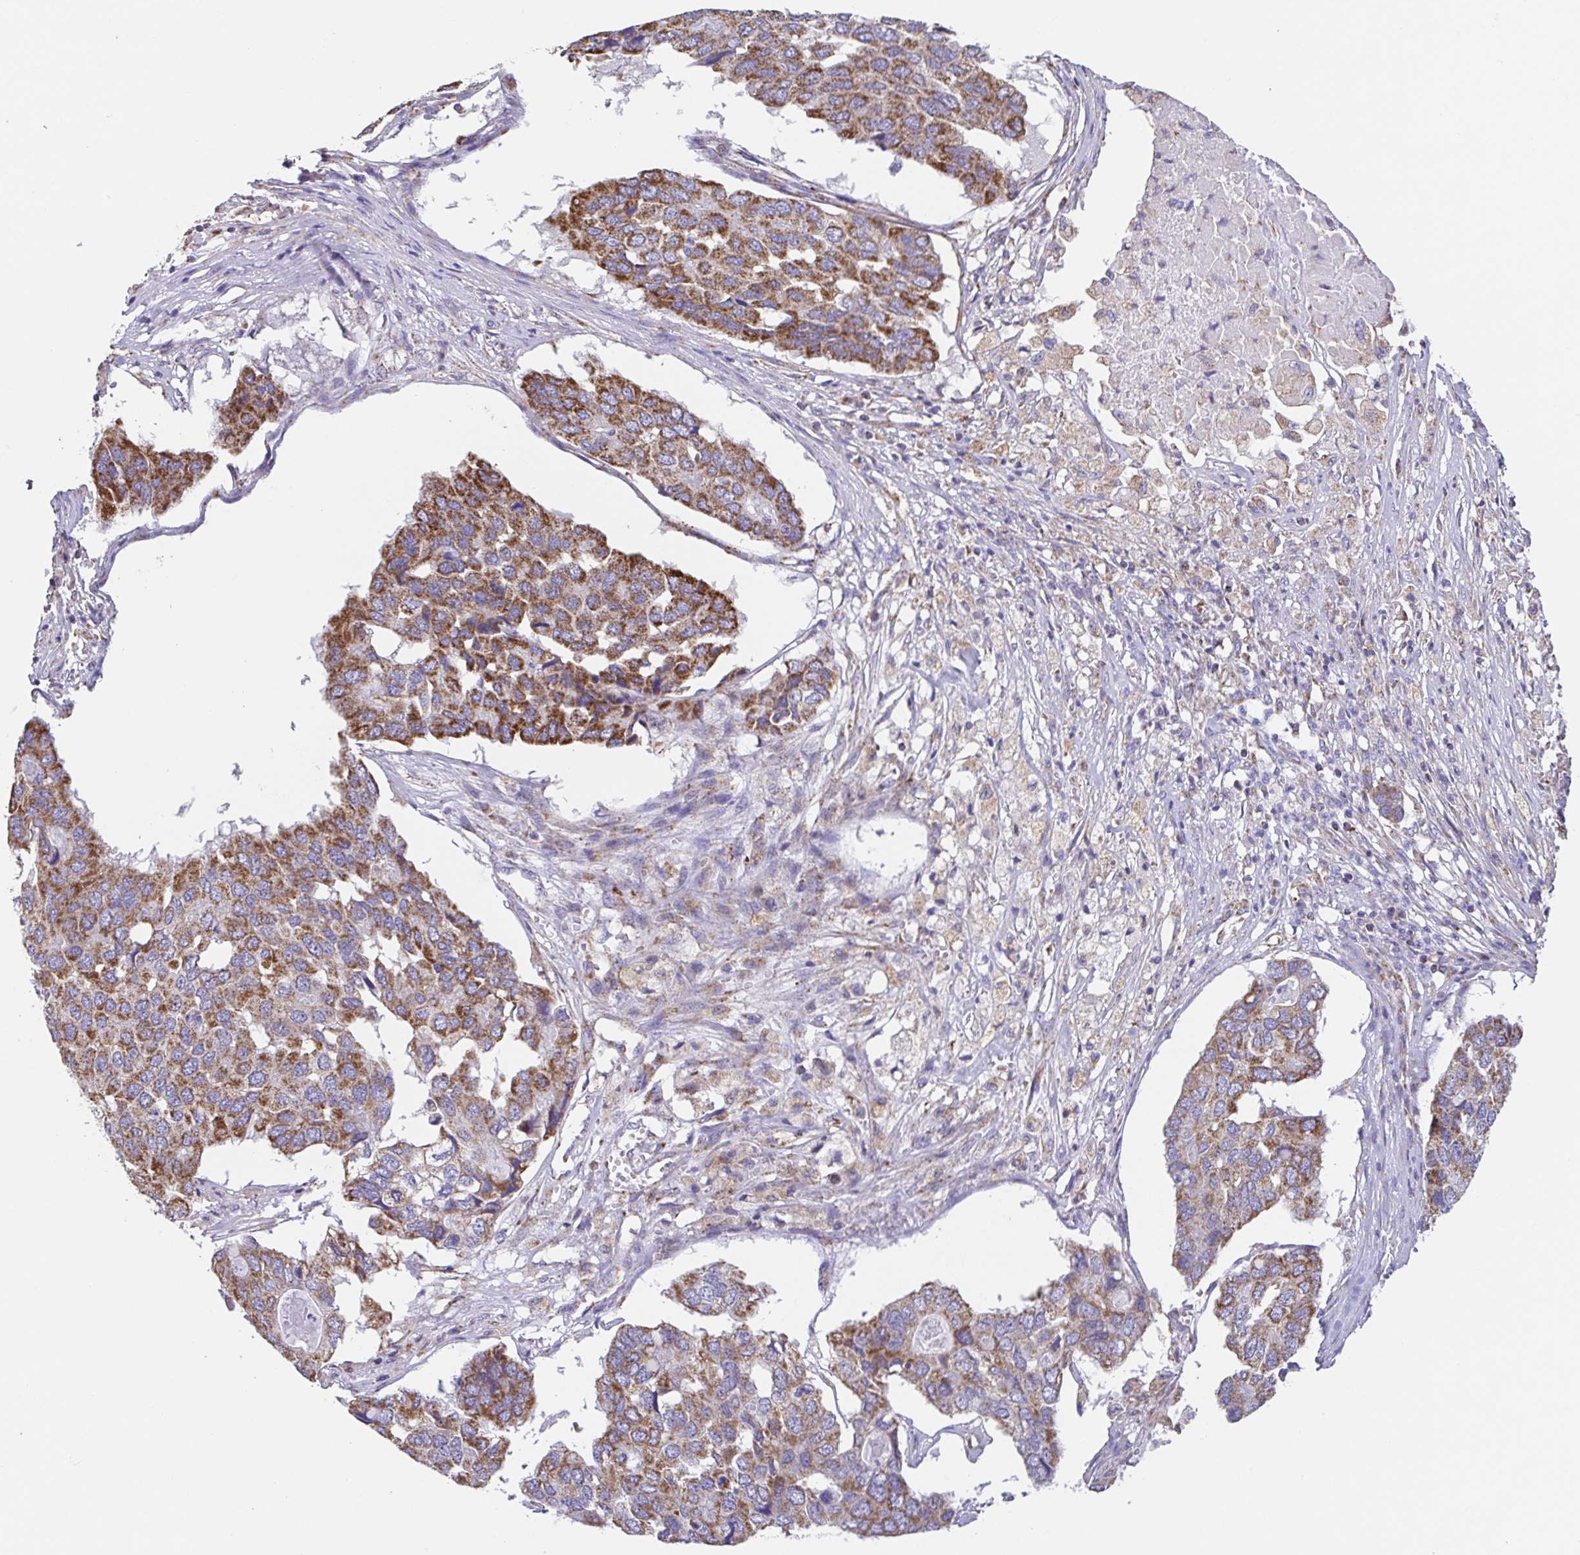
{"staining": {"intensity": "strong", "quantity": ">75%", "location": "cytoplasmic/membranous"}, "tissue": "pancreatic cancer", "cell_type": "Tumor cells", "image_type": "cancer", "snomed": [{"axis": "morphology", "description": "Adenocarcinoma, NOS"}, {"axis": "topography", "description": "Pancreas"}], "caption": "Brown immunohistochemical staining in adenocarcinoma (pancreatic) displays strong cytoplasmic/membranous positivity in about >75% of tumor cells.", "gene": "GINM1", "patient": {"sex": "male", "age": 50}}